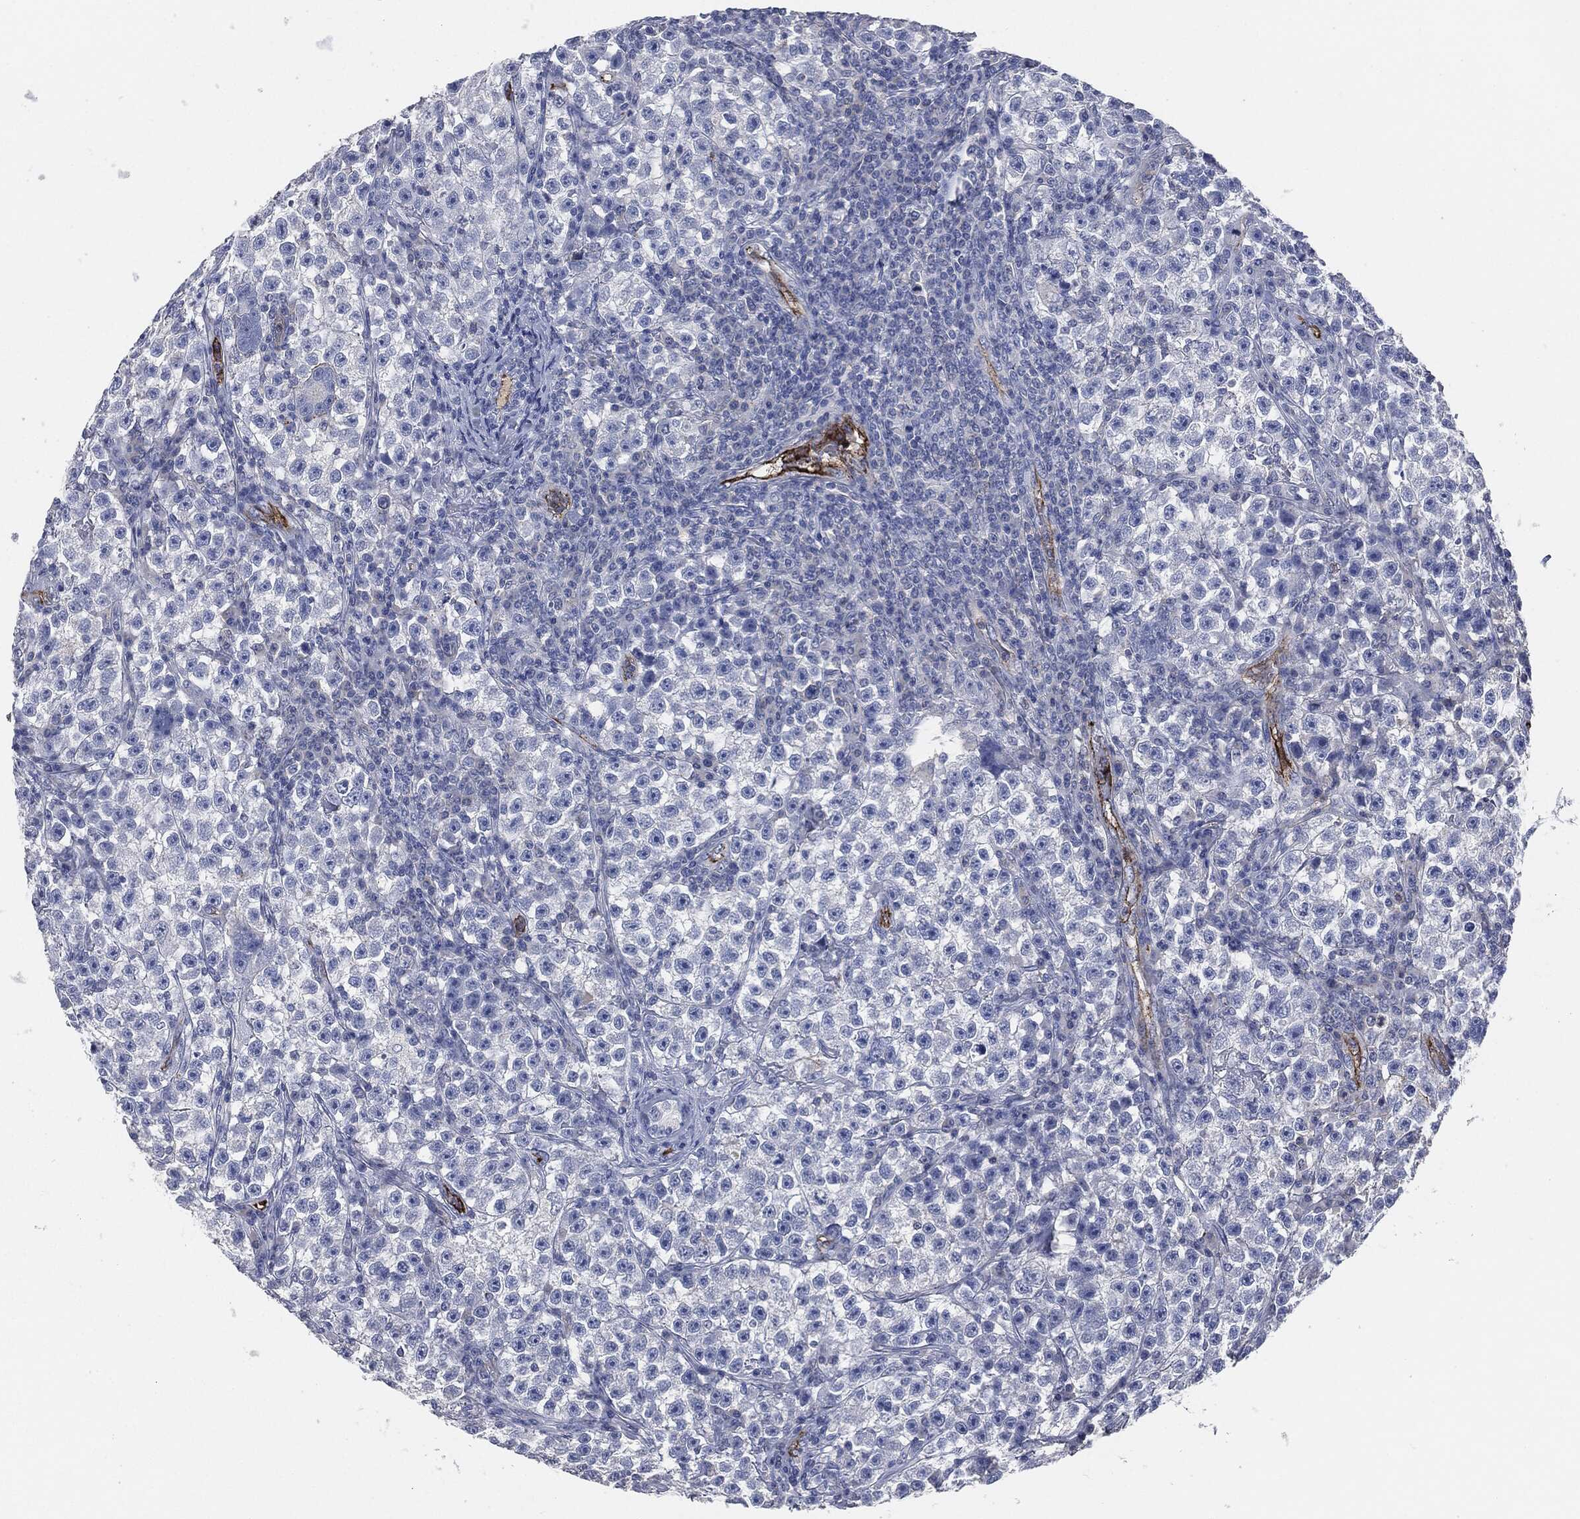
{"staining": {"intensity": "negative", "quantity": "none", "location": "none"}, "tissue": "testis cancer", "cell_type": "Tumor cells", "image_type": "cancer", "snomed": [{"axis": "morphology", "description": "Seminoma, NOS"}, {"axis": "topography", "description": "Testis"}], "caption": "An IHC micrograph of testis cancer (seminoma) is shown. There is no staining in tumor cells of testis cancer (seminoma).", "gene": "APOB", "patient": {"sex": "male", "age": 22}}